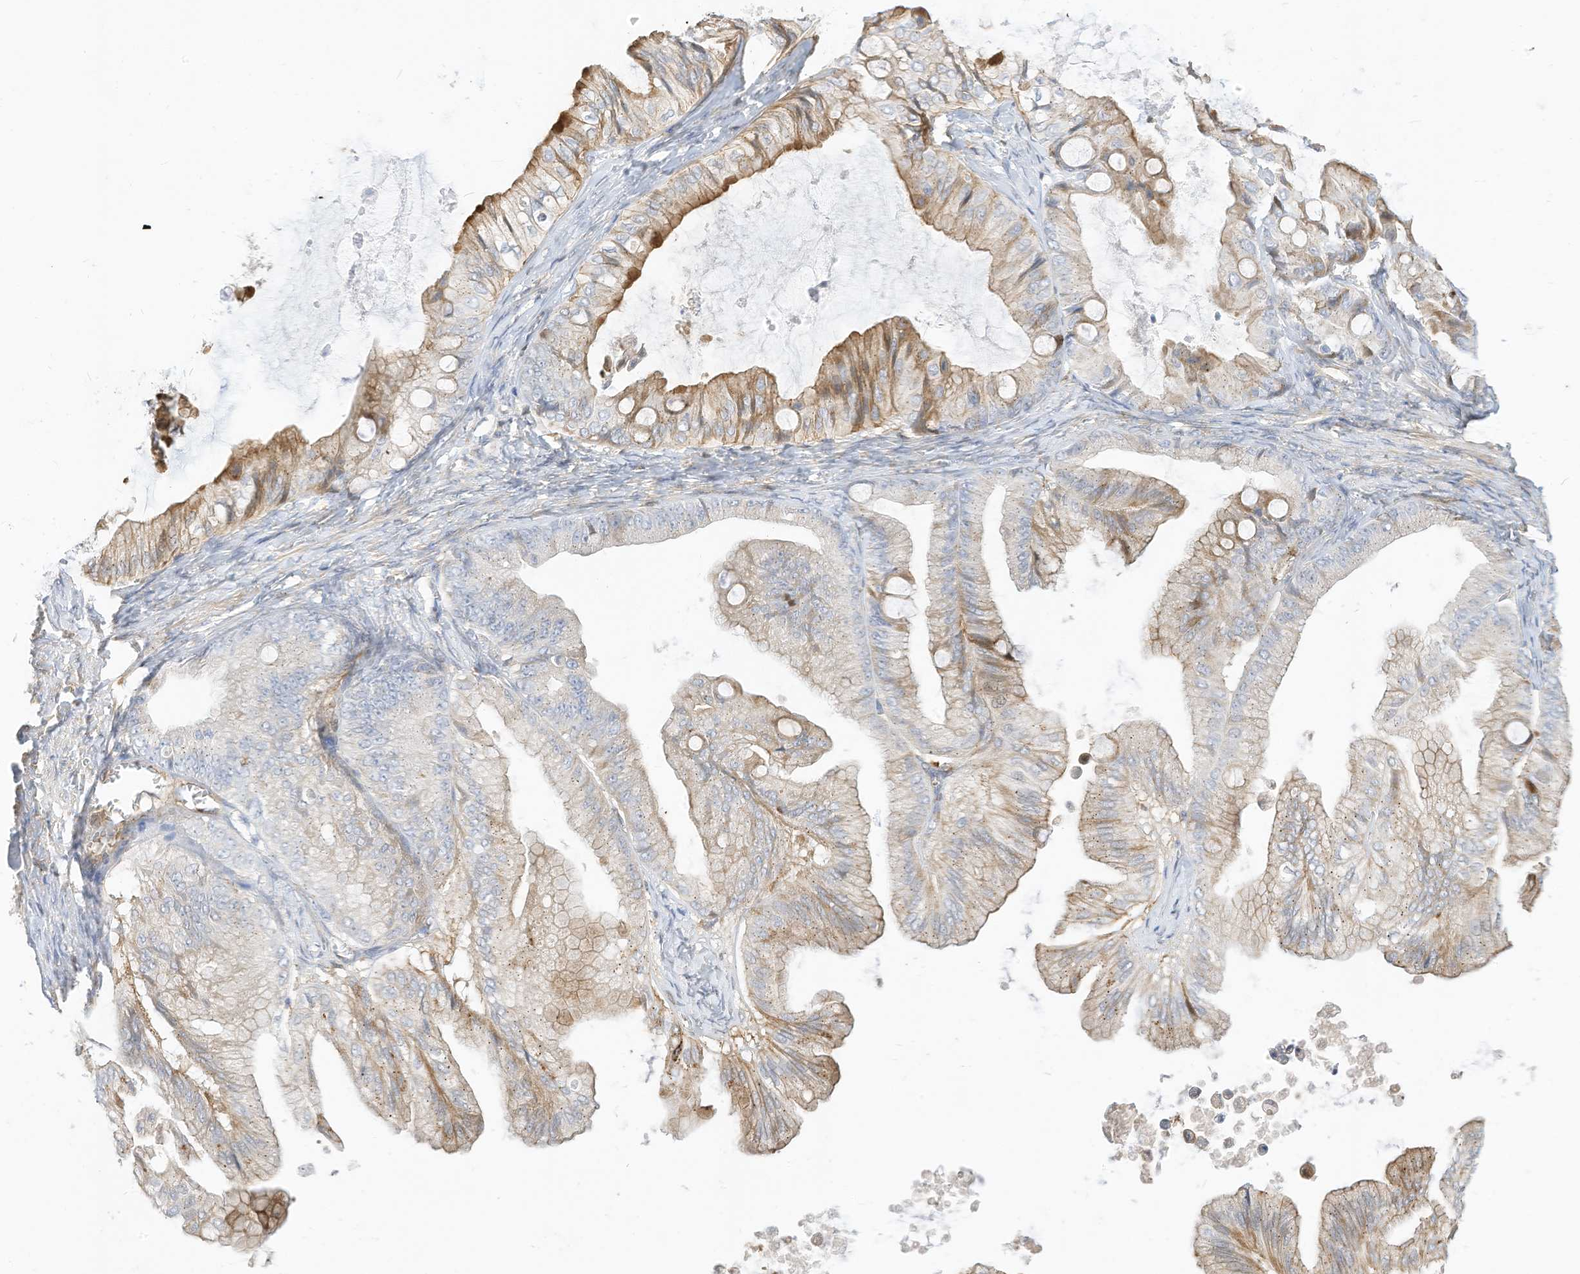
{"staining": {"intensity": "moderate", "quantity": "<25%", "location": "cytoplasmic/membranous"}, "tissue": "ovarian cancer", "cell_type": "Tumor cells", "image_type": "cancer", "snomed": [{"axis": "morphology", "description": "Cystadenocarcinoma, mucinous, NOS"}, {"axis": "topography", "description": "Ovary"}], "caption": "There is low levels of moderate cytoplasmic/membranous expression in tumor cells of ovarian mucinous cystadenocarcinoma, as demonstrated by immunohistochemical staining (brown color).", "gene": "ATP13A1", "patient": {"sex": "female", "age": 71}}